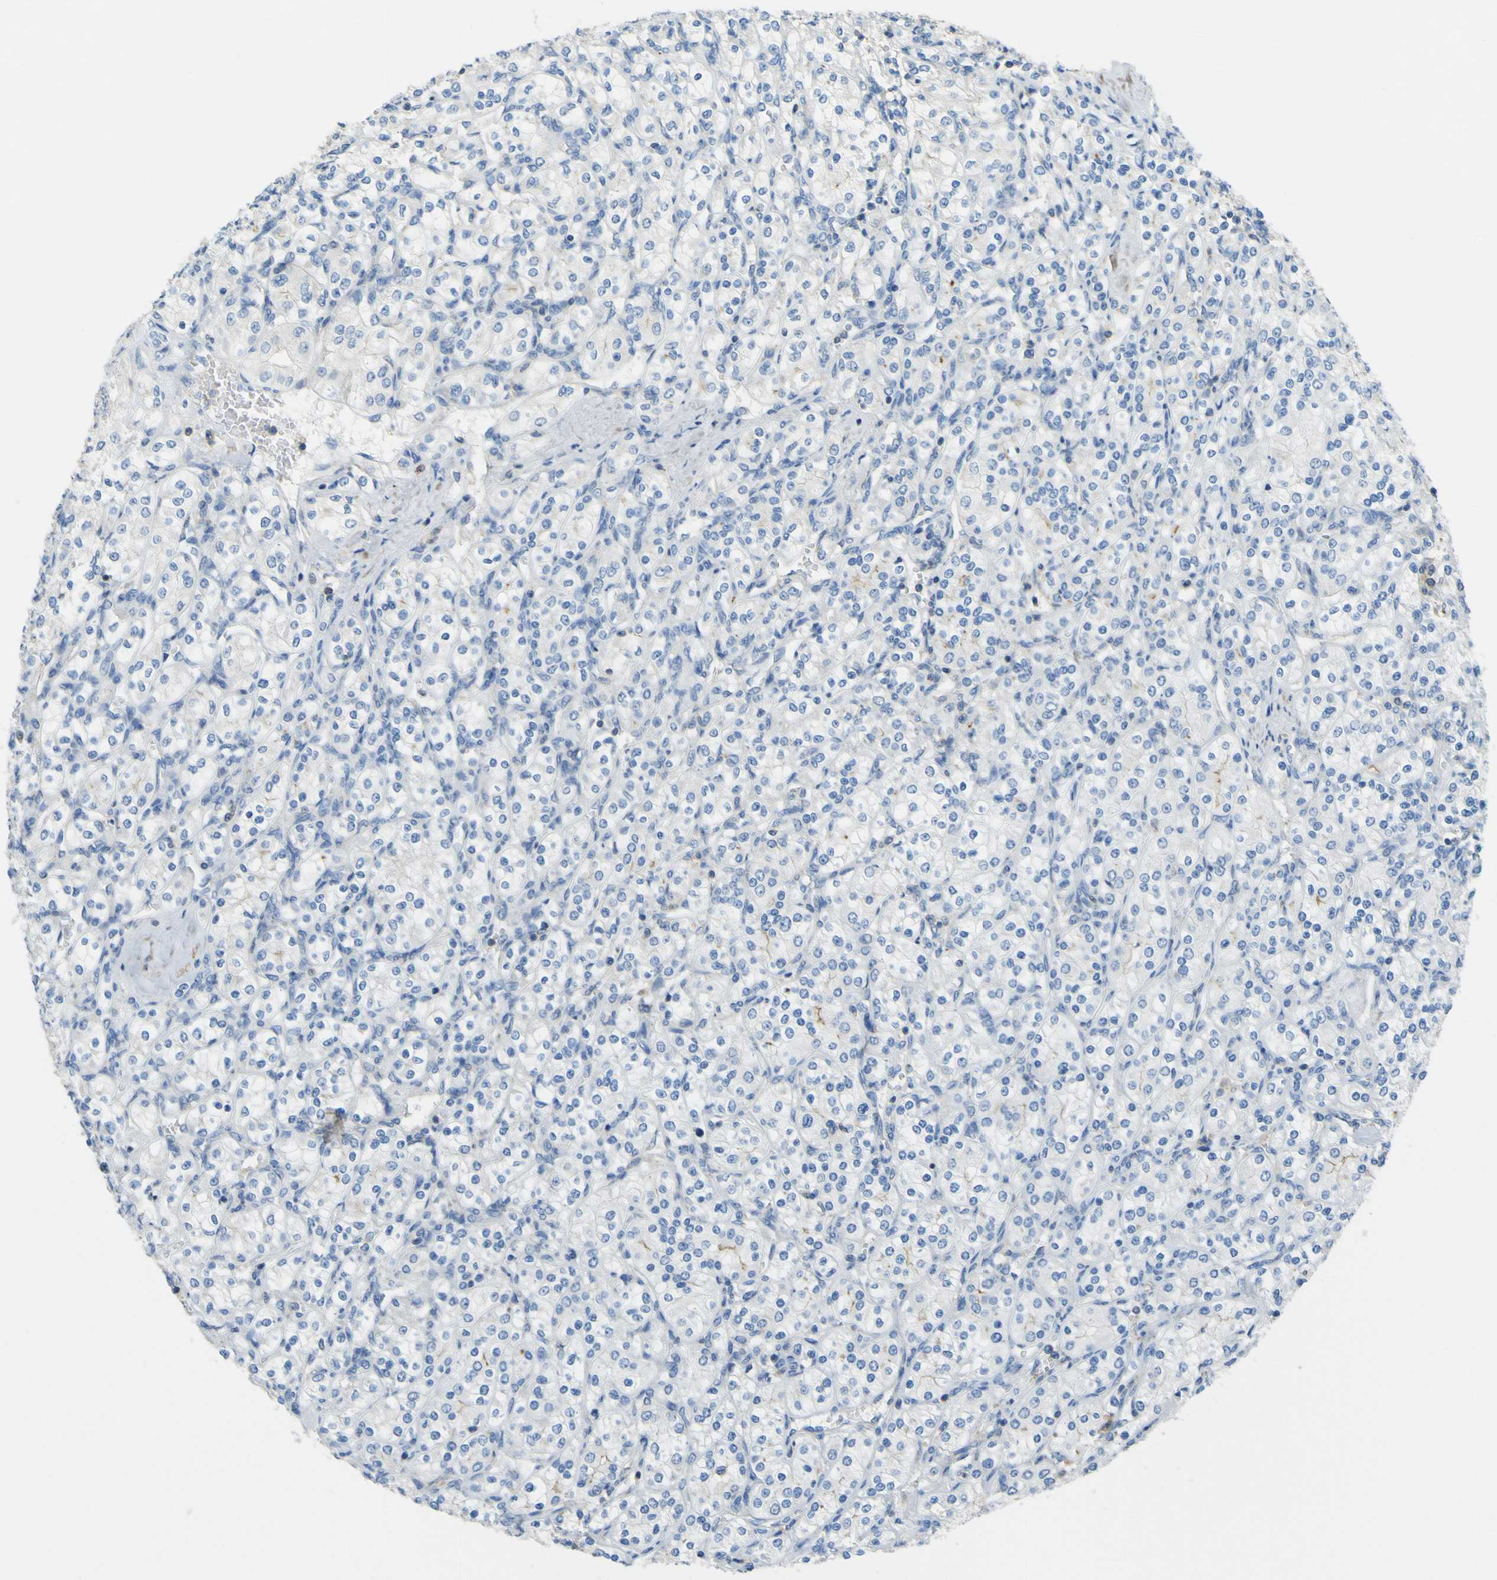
{"staining": {"intensity": "negative", "quantity": "none", "location": "none"}, "tissue": "renal cancer", "cell_type": "Tumor cells", "image_type": "cancer", "snomed": [{"axis": "morphology", "description": "Adenocarcinoma, NOS"}, {"axis": "topography", "description": "Kidney"}], "caption": "Photomicrograph shows no protein positivity in tumor cells of renal adenocarcinoma tissue.", "gene": "OGN", "patient": {"sex": "male", "age": 77}}